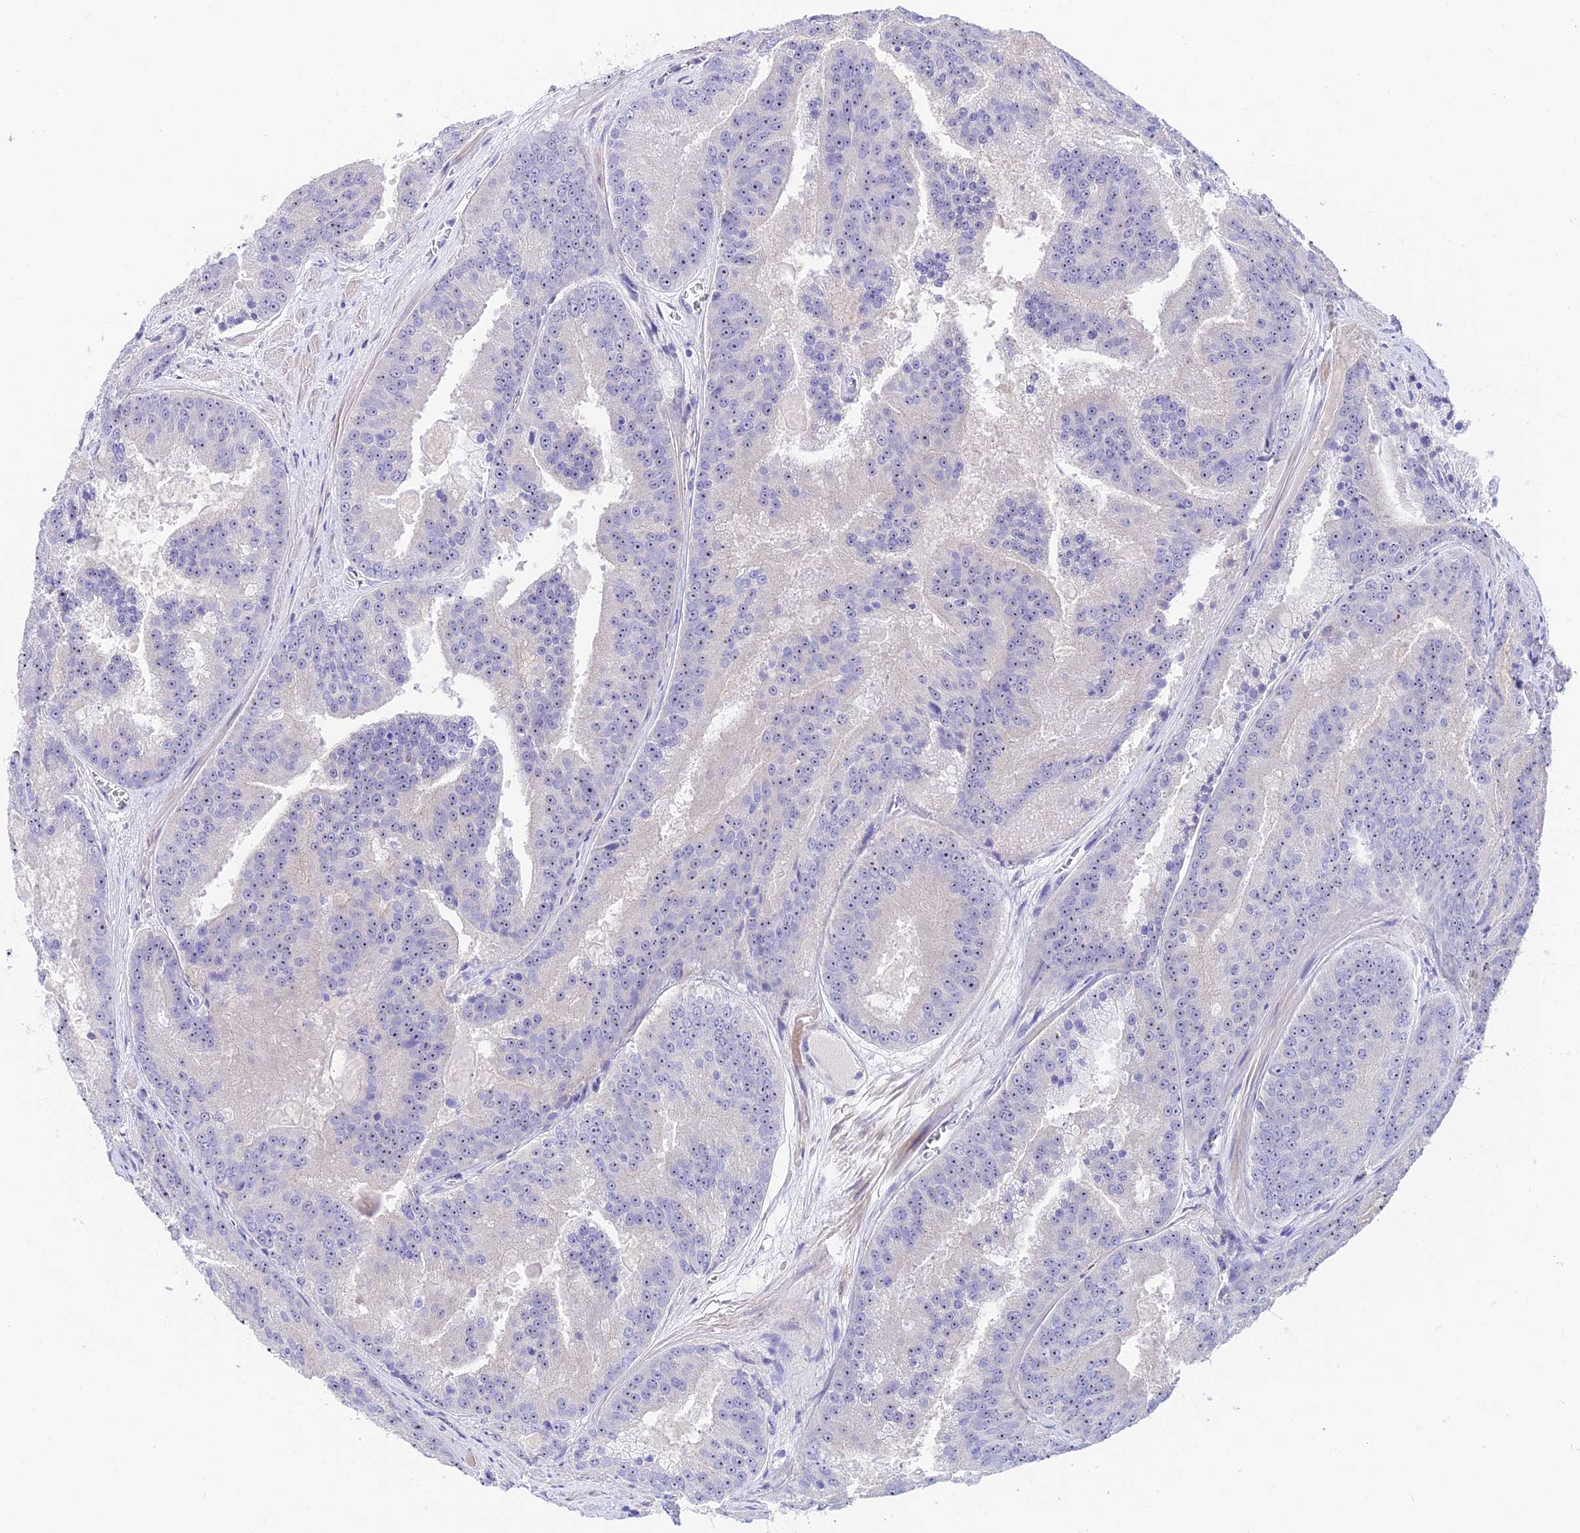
{"staining": {"intensity": "negative", "quantity": "none", "location": "none"}, "tissue": "prostate cancer", "cell_type": "Tumor cells", "image_type": "cancer", "snomed": [{"axis": "morphology", "description": "Adenocarcinoma, High grade"}, {"axis": "topography", "description": "Prostate"}], "caption": "A histopathology image of human adenocarcinoma (high-grade) (prostate) is negative for staining in tumor cells.", "gene": "DUSP29", "patient": {"sex": "male", "age": 61}}